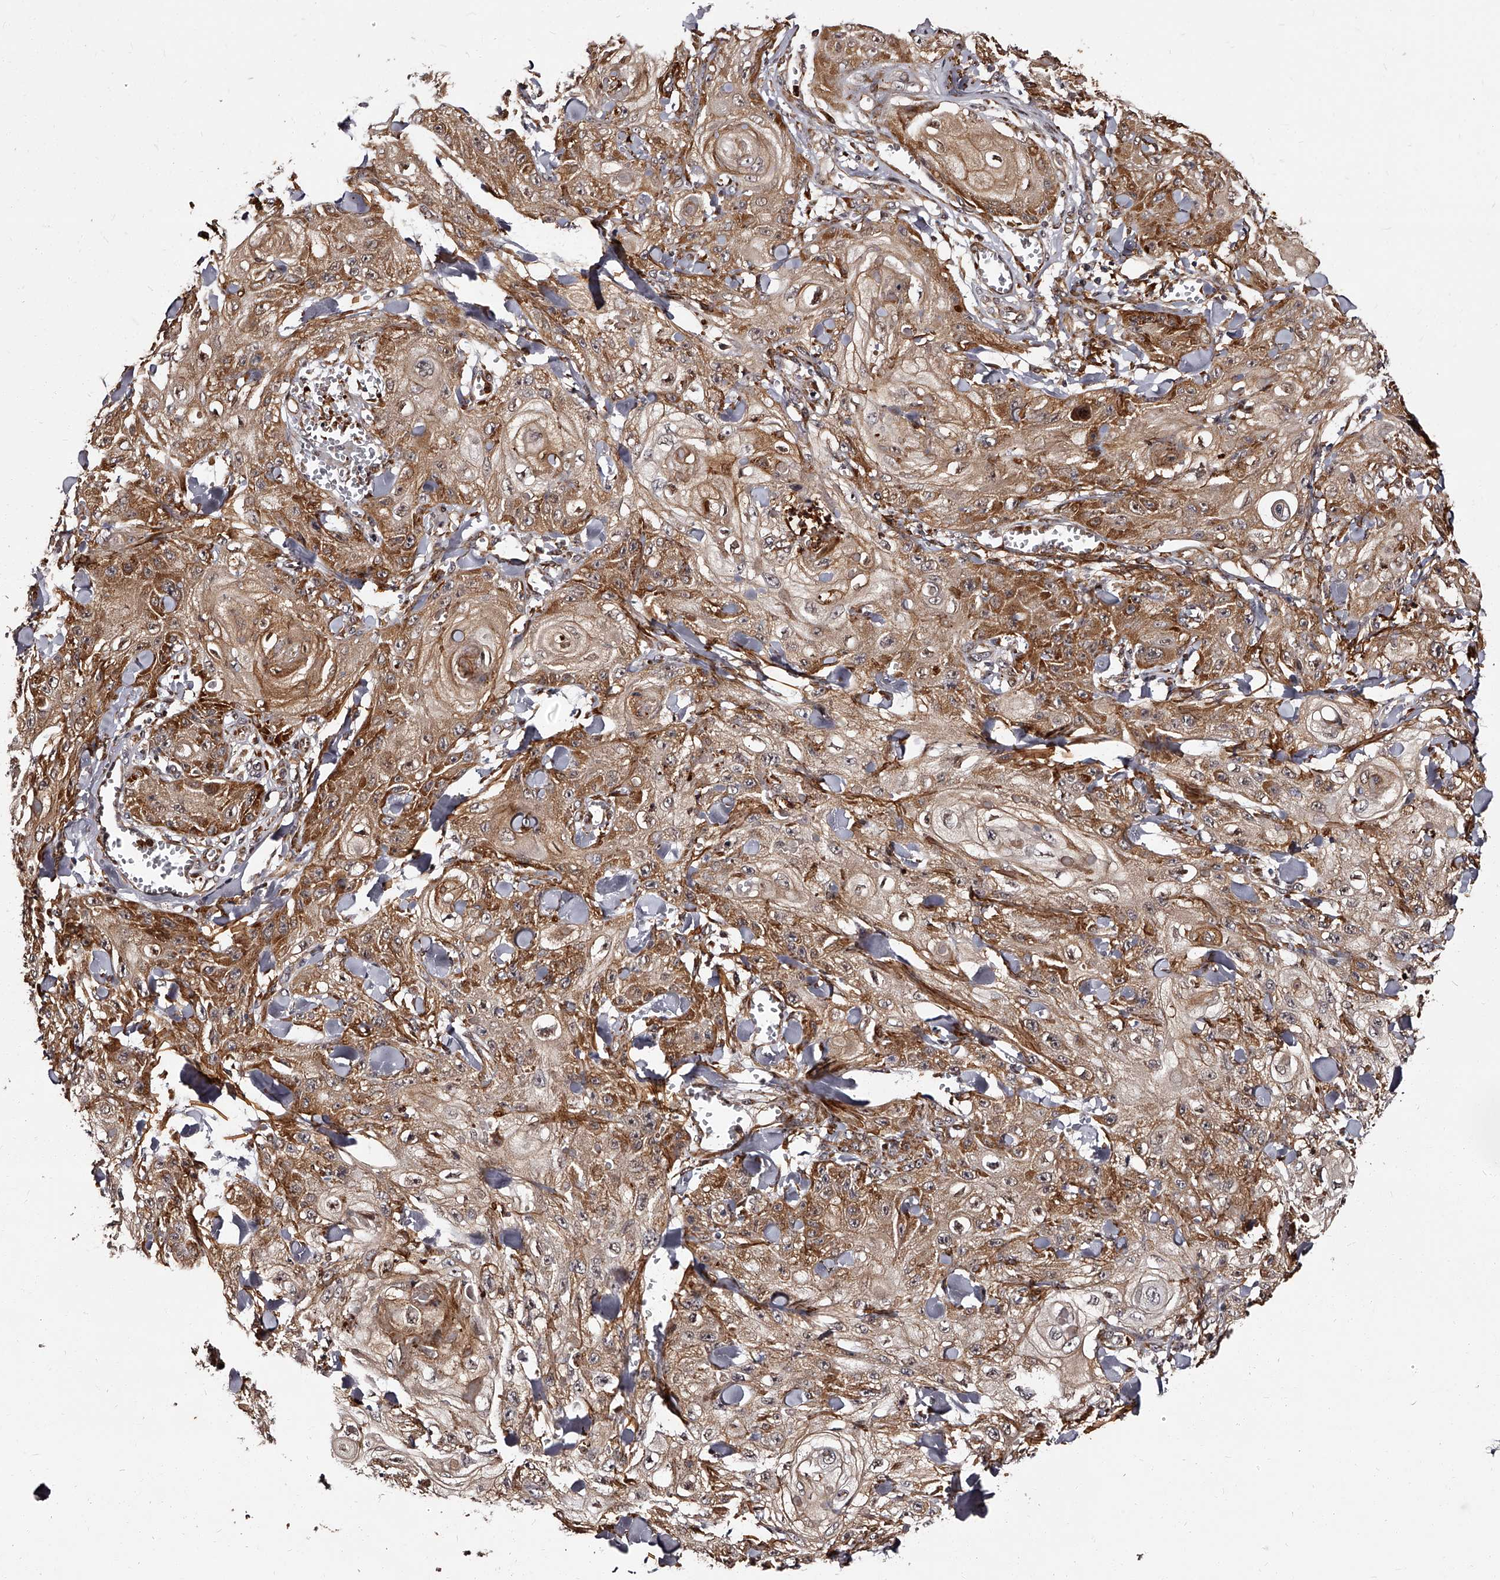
{"staining": {"intensity": "moderate", "quantity": ">75%", "location": "cytoplasmic/membranous"}, "tissue": "skin cancer", "cell_type": "Tumor cells", "image_type": "cancer", "snomed": [{"axis": "morphology", "description": "Squamous cell carcinoma, NOS"}, {"axis": "topography", "description": "Skin"}], "caption": "Immunohistochemical staining of human skin cancer shows medium levels of moderate cytoplasmic/membranous positivity in approximately >75% of tumor cells.", "gene": "RSC1A1", "patient": {"sex": "male", "age": 74}}